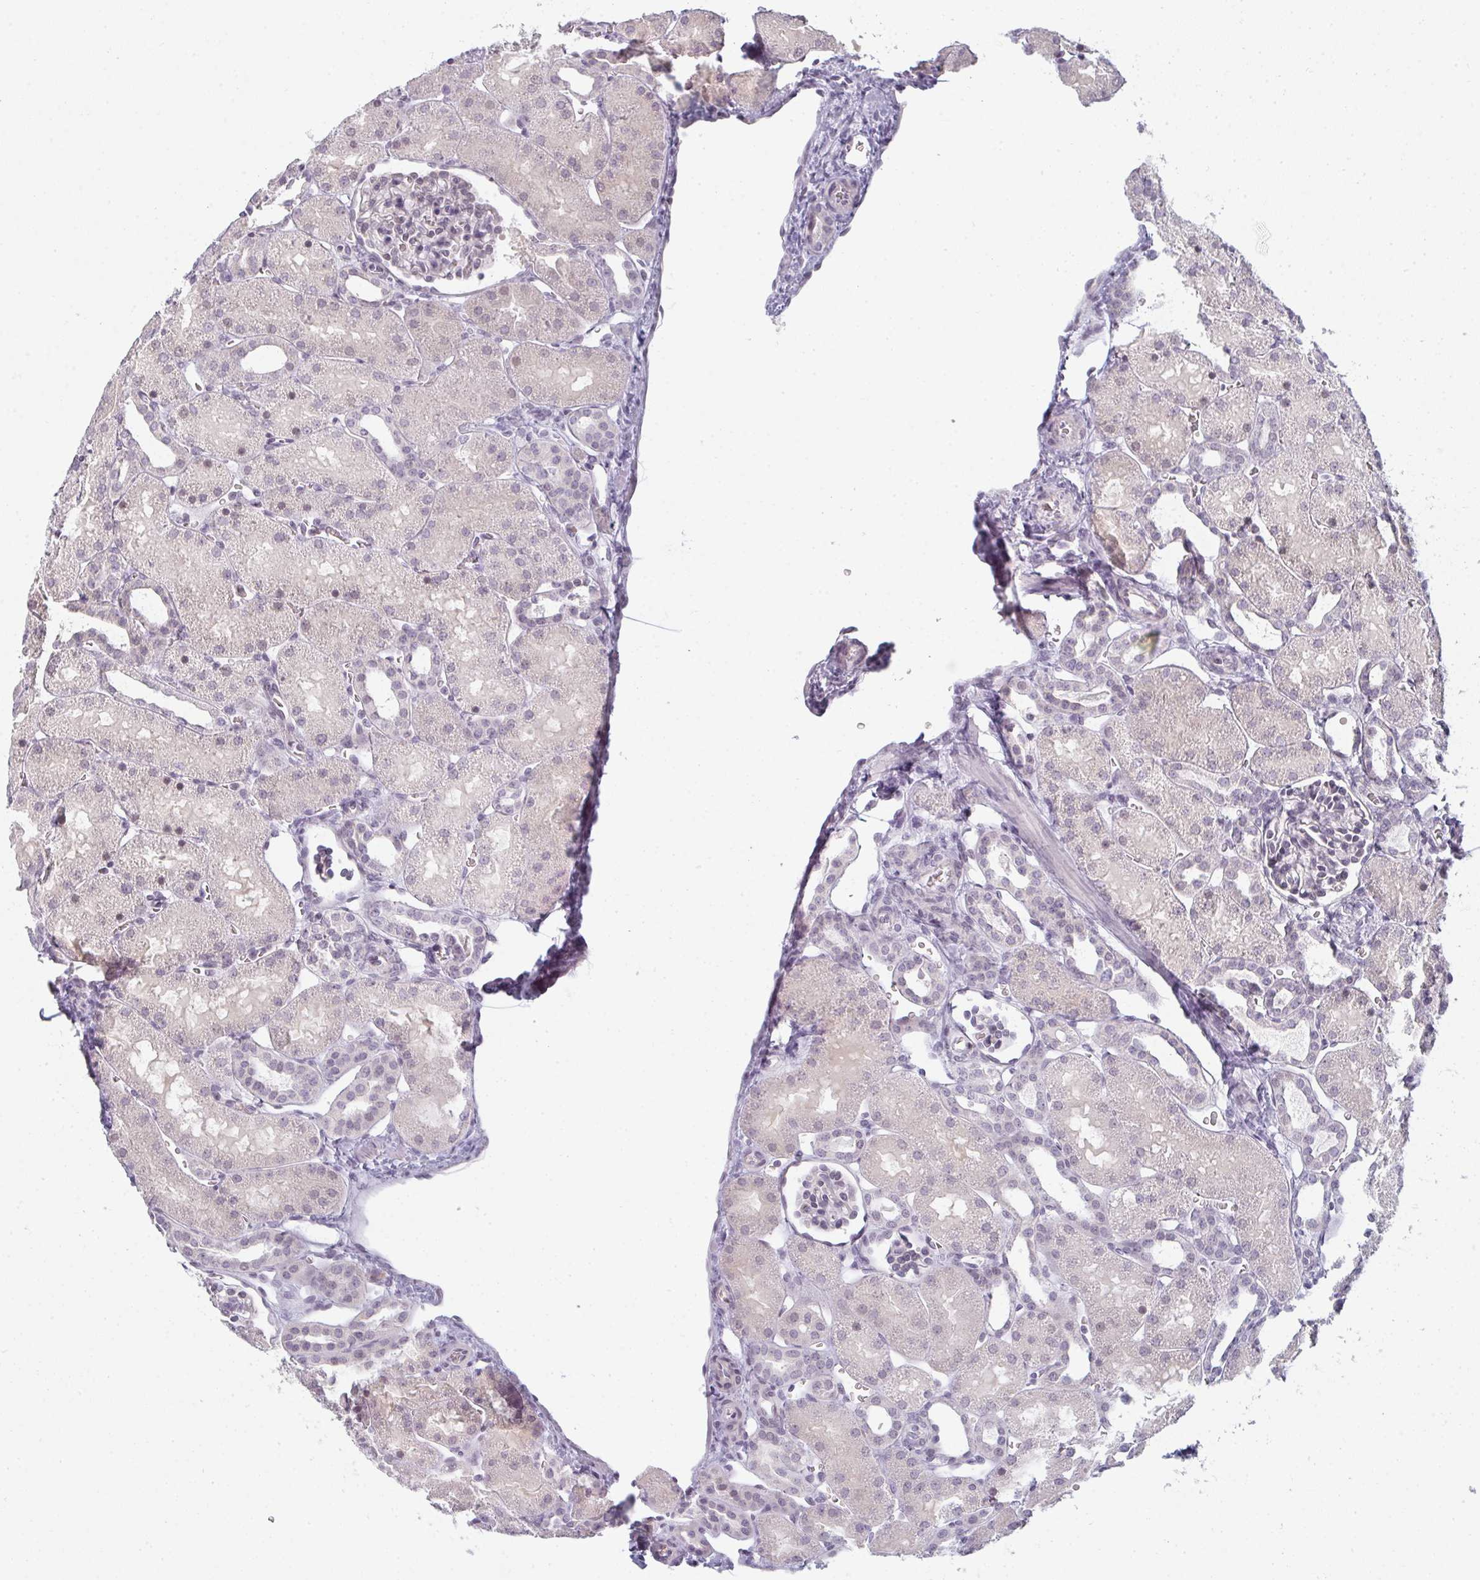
{"staining": {"intensity": "weak", "quantity": "<25%", "location": "nuclear"}, "tissue": "kidney", "cell_type": "Cells in glomeruli", "image_type": "normal", "snomed": [{"axis": "morphology", "description": "Normal tissue, NOS"}, {"axis": "topography", "description": "Kidney"}], "caption": "This is an immunohistochemistry photomicrograph of benign kidney. There is no expression in cells in glomeruli.", "gene": "RBBP6", "patient": {"sex": "male", "age": 2}}